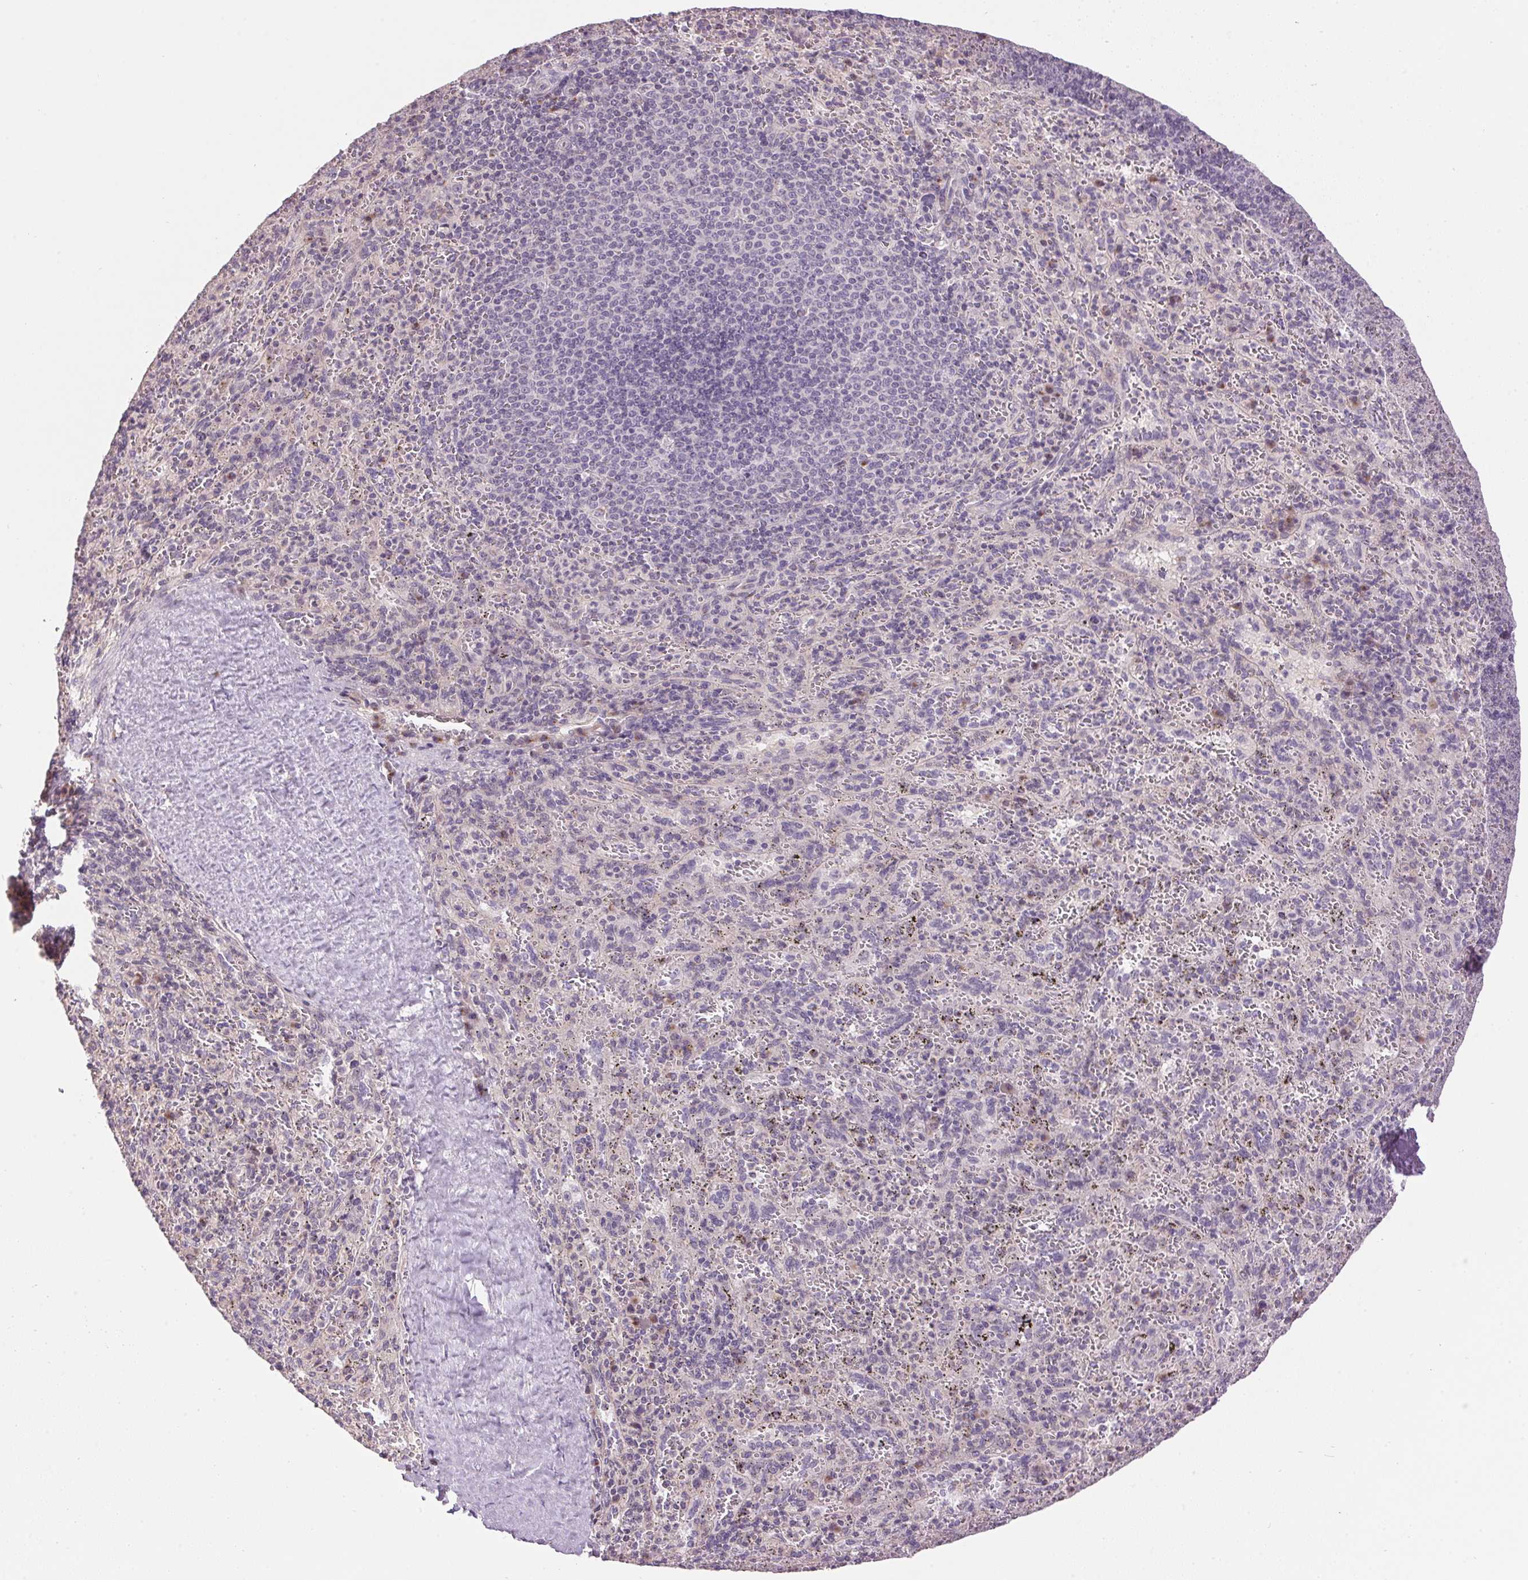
{"staining": {"intensity": "negative", "quantity": "none", "location": "none"}, "tissue": "spleen", "cell_type": "Cells in red pulp", "image_type": "normal", "snomed": [{"axis": "morphology", "description": "Normal tissue, NOS"}, {"axis": "topography", "description": "Spleen"}], "caption": "Immunohistochemistry image of unremarkable human spleen stained for a protein (brown), which shows no positivity in cells in red pulp. (DAB IHC visualized using brightfield microscopy, high magnification).", "gene": "GOLPH3", "patient": {"sex": "male", "age": 57}}